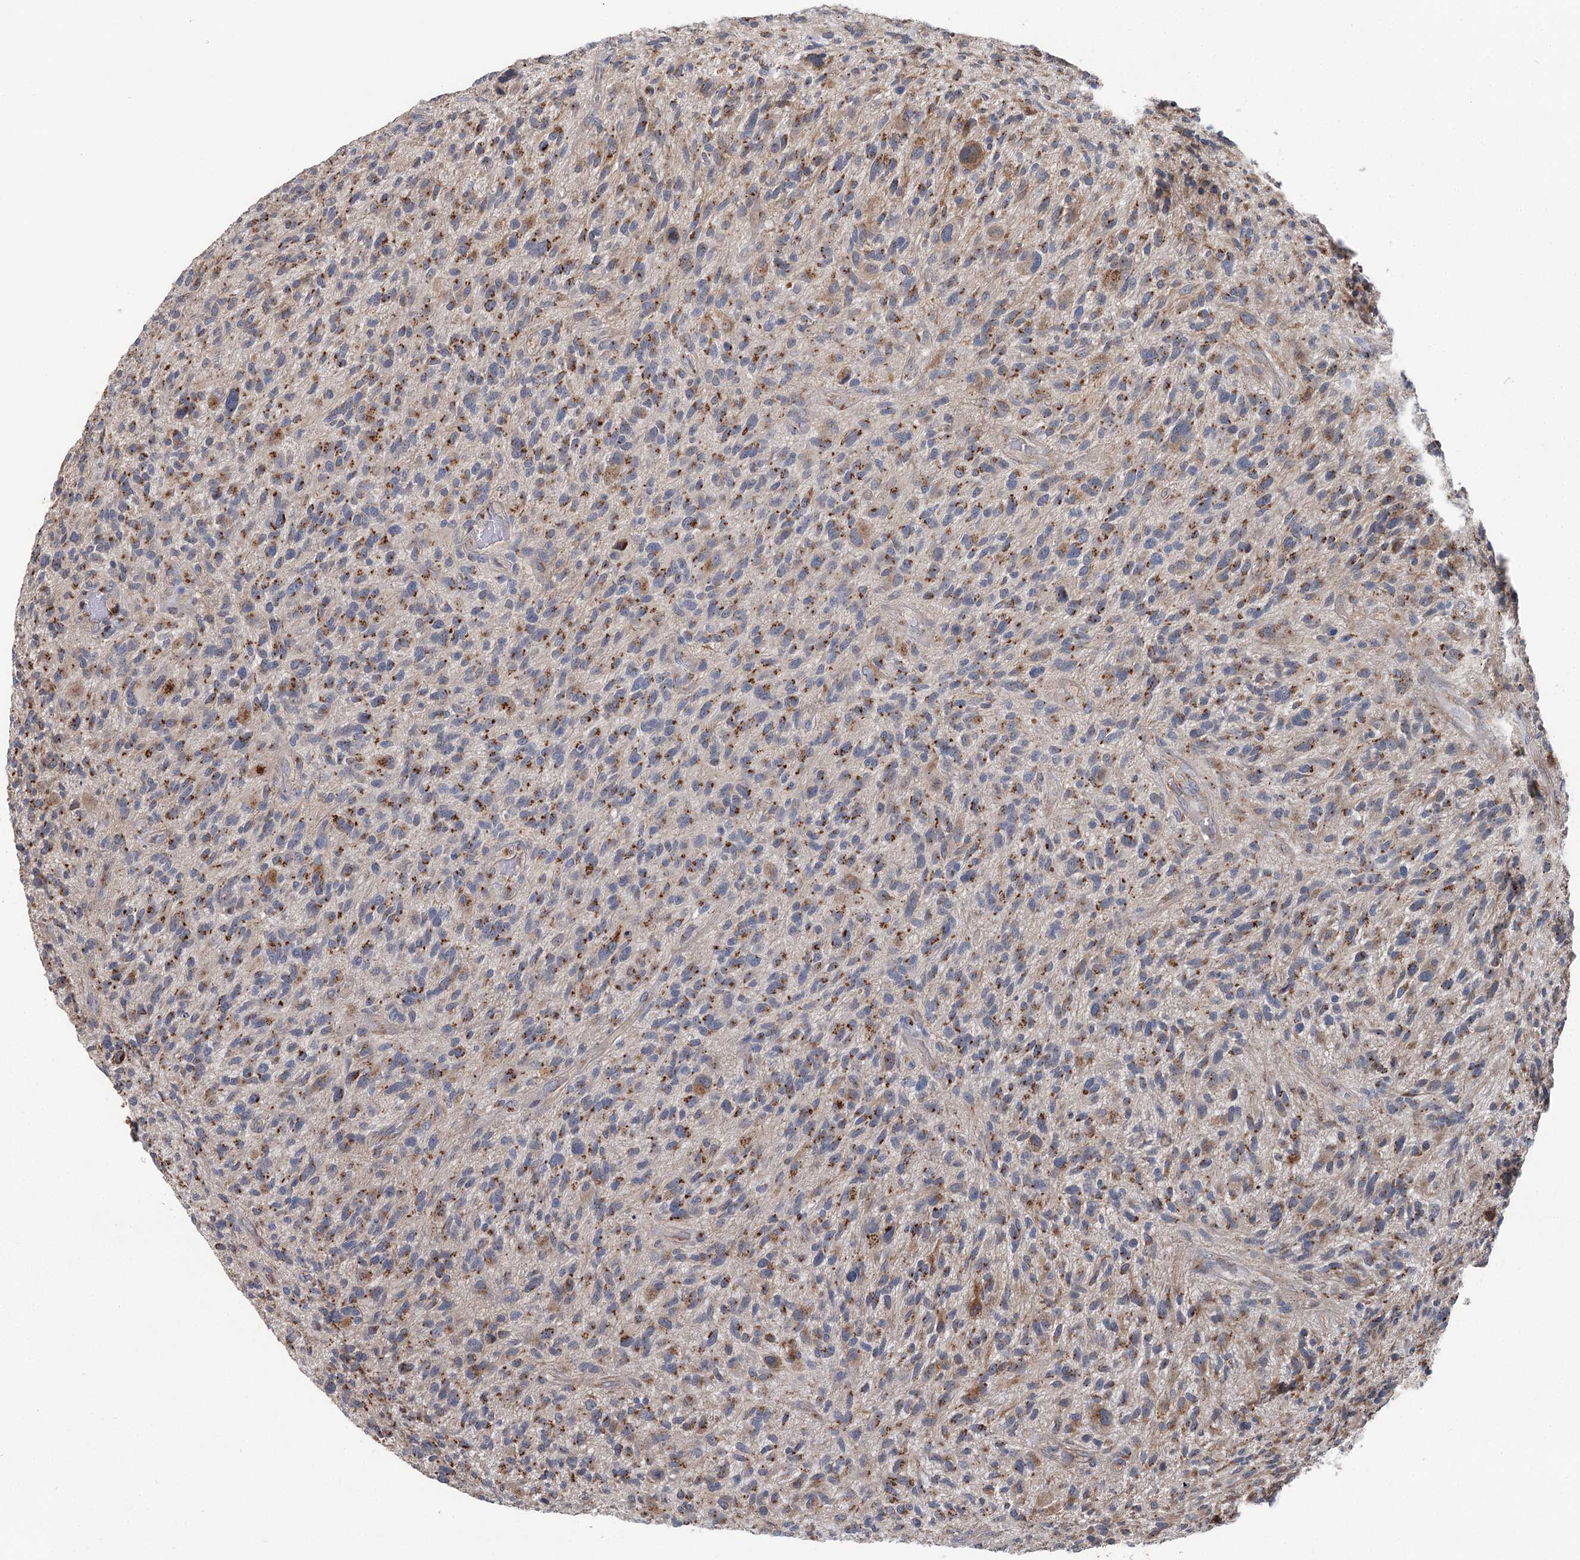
{"staining": {"intensity": "moderate", "quantity": ">75%", "location": "cytoplasmic/membranous"}, "tissue": "glioma", "cell_type": "Tumor cells", "image_type": "cancer", "snomed": [{"axis": "morphology", "description": "Glioma, malignant, High grade"}, {"axis": "topography", "description": "Brain"}], "caption": "Malignant glioma (high-grade) was stained to show a protein in brown. There is medium levels of moderate cytoplasmic/membranous positivity in approximately >75% of tumor cells.", "gene": "ITIH5", "patient": {"sex": "male", "age": 47}}